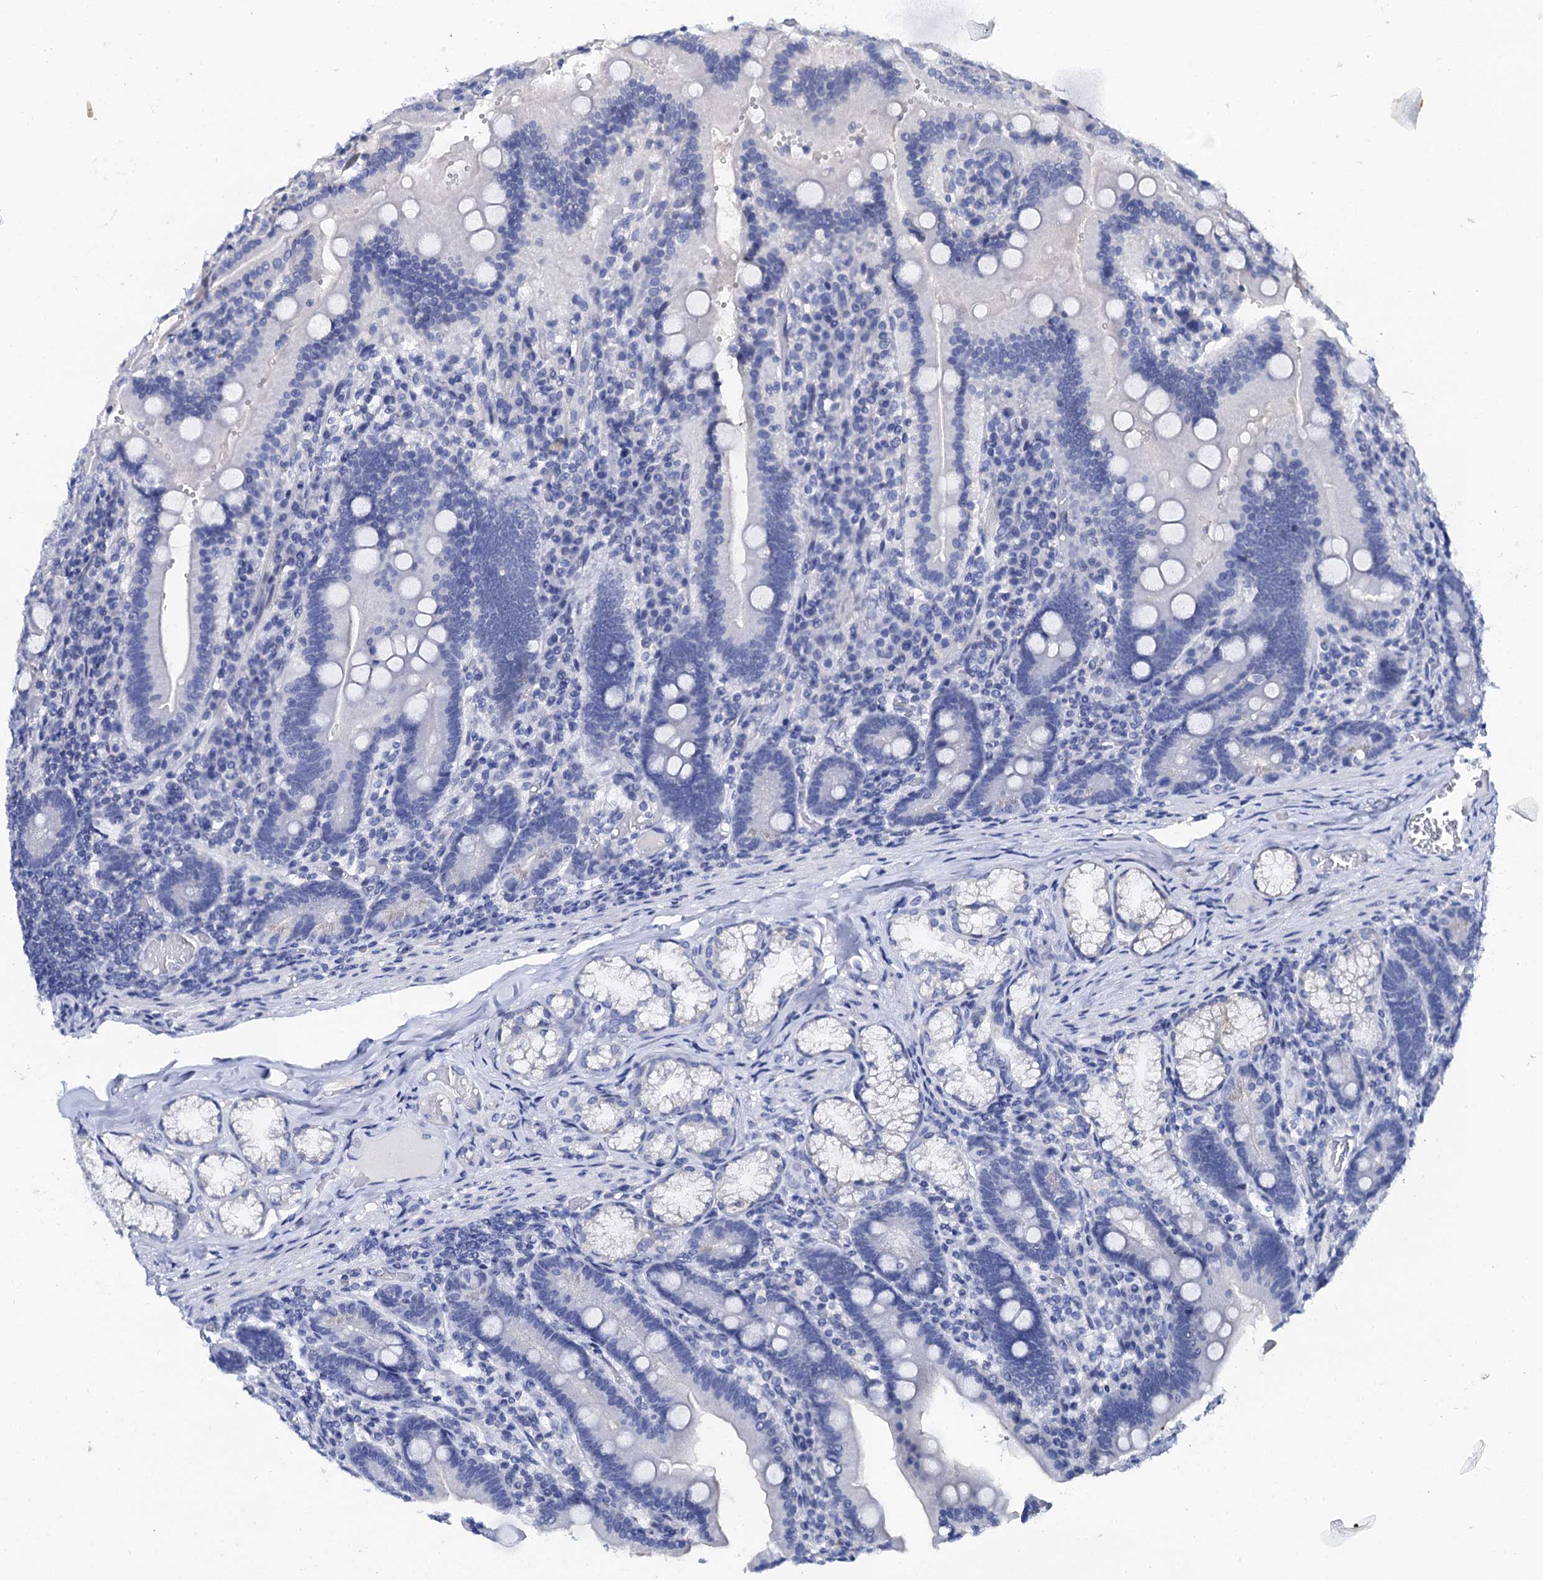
{"staining": {"intensity": "negative", "quantity": "none", "location": "none"}, "tissue": "duodenum", "cell_type": "Glandular cells", "image_type": "normal", "snomed": [{"axis": "morphology", "description": "Normal tissue, NOS"}, {"axis": "topography", "description": "Duodenum"}], "caption": "A high-resolution histopathology image shows immunohistochemistry (IHC) staining of unremarkable duodenum, which shows no significant positivity in glandular cells. (Immunohistochemistry (ihc), brightfield microscopy, high magnification).", "gene": "LYPD3", "patient": {"sex": "female", "age": 62}}